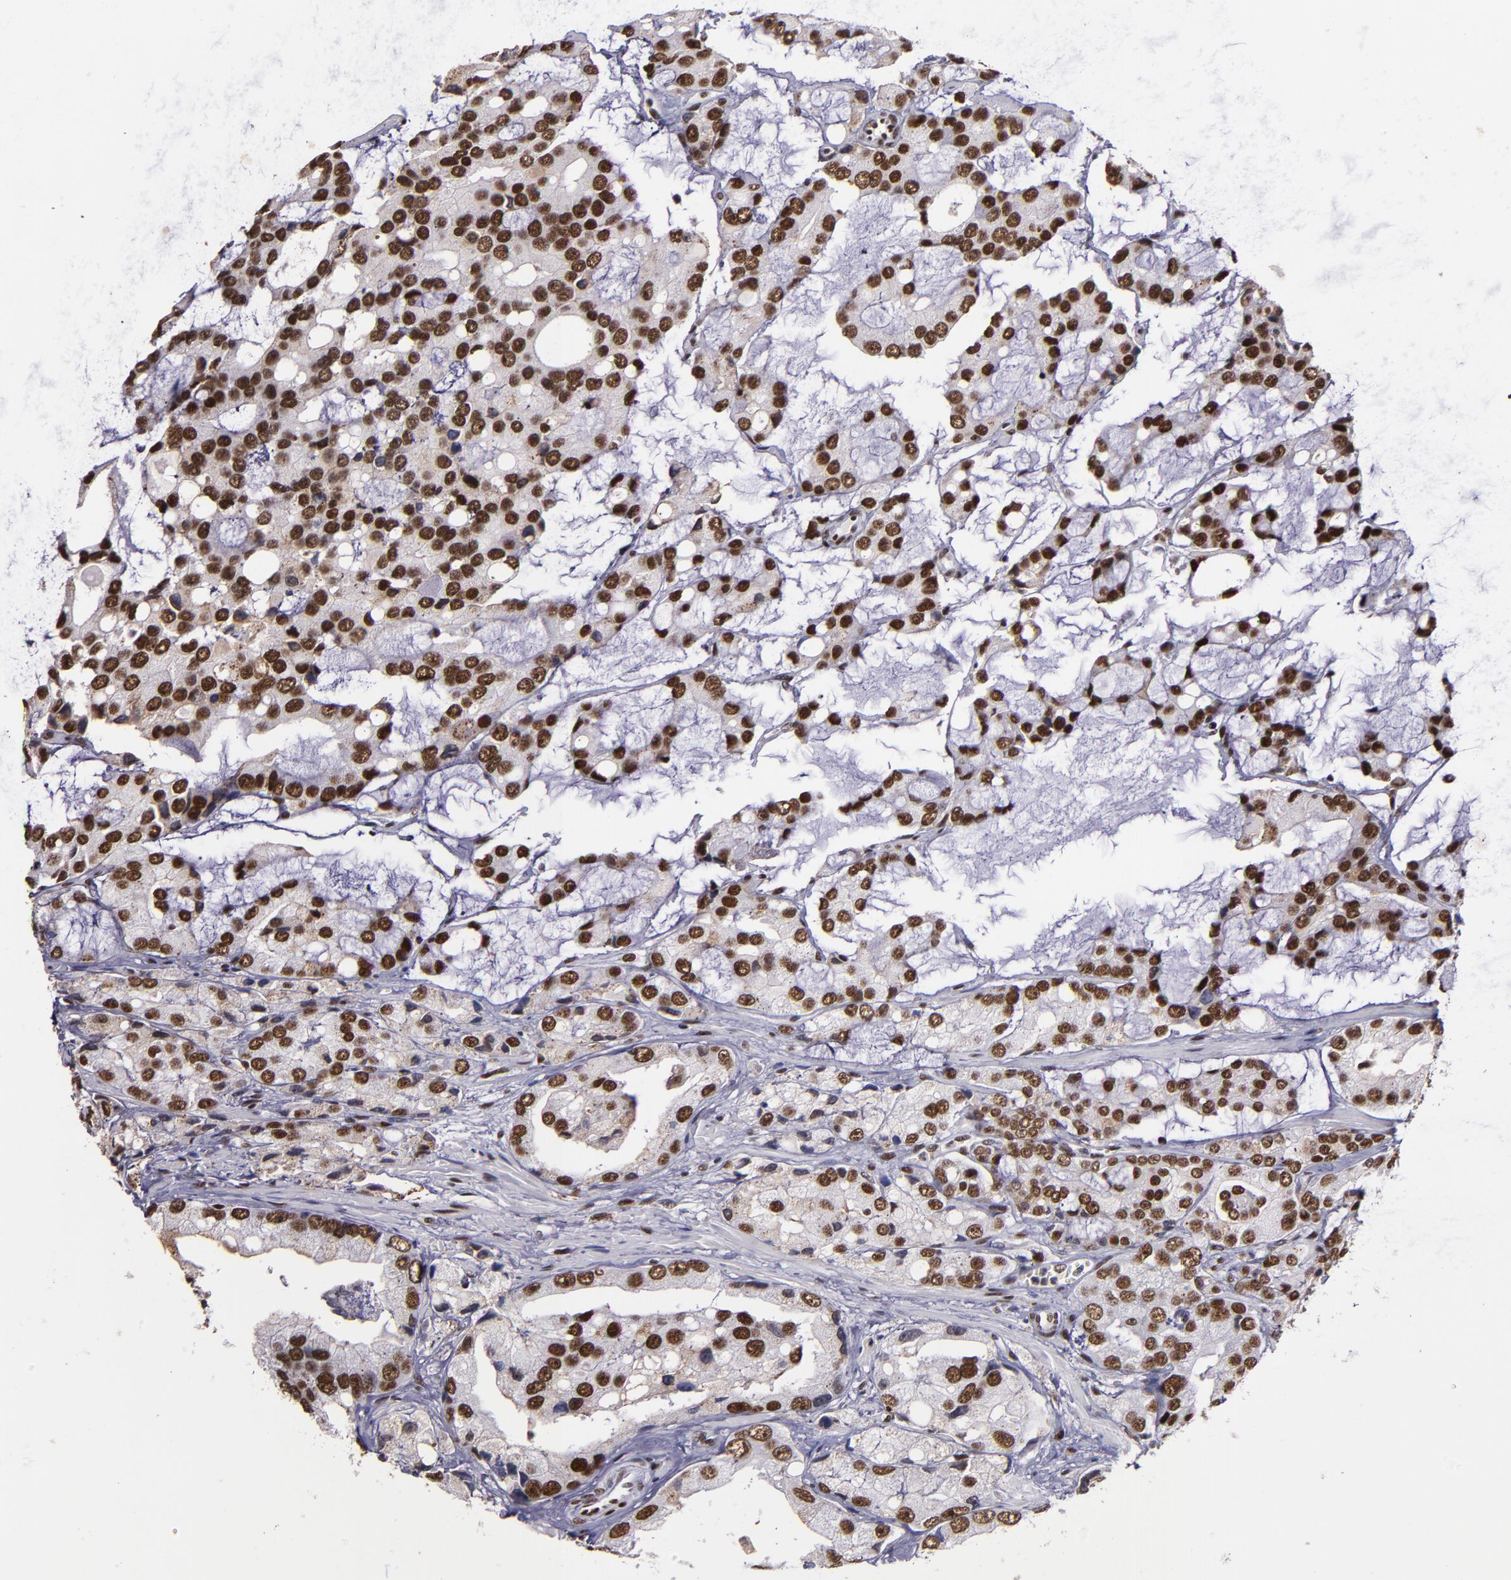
{"staining": {"intensity": "strong", "quantity": ">75%", "location": "nuclear"}, "tissue": "prostate cancer", "cell_type": "Tumor cells", "image_type": "cancer", "snomed": [{"axis": "morphology", "description": "Adenocarcinoma, High grade"}, {"axis": "topography", "description": "Prostate"}], "caption": "The image displays staining of prostate adenocarcinoma (high-grade), revealing strong nuclear protein staining (brown color) within tumor cells. The staining was performed using DAB to visualize the protein expression in brown, while the nuclei were stained in blue with hematoxylin (Magnification: 20x).", "gene": "PPP4R3A", "patient": {"sex": "male", "age": 67}}